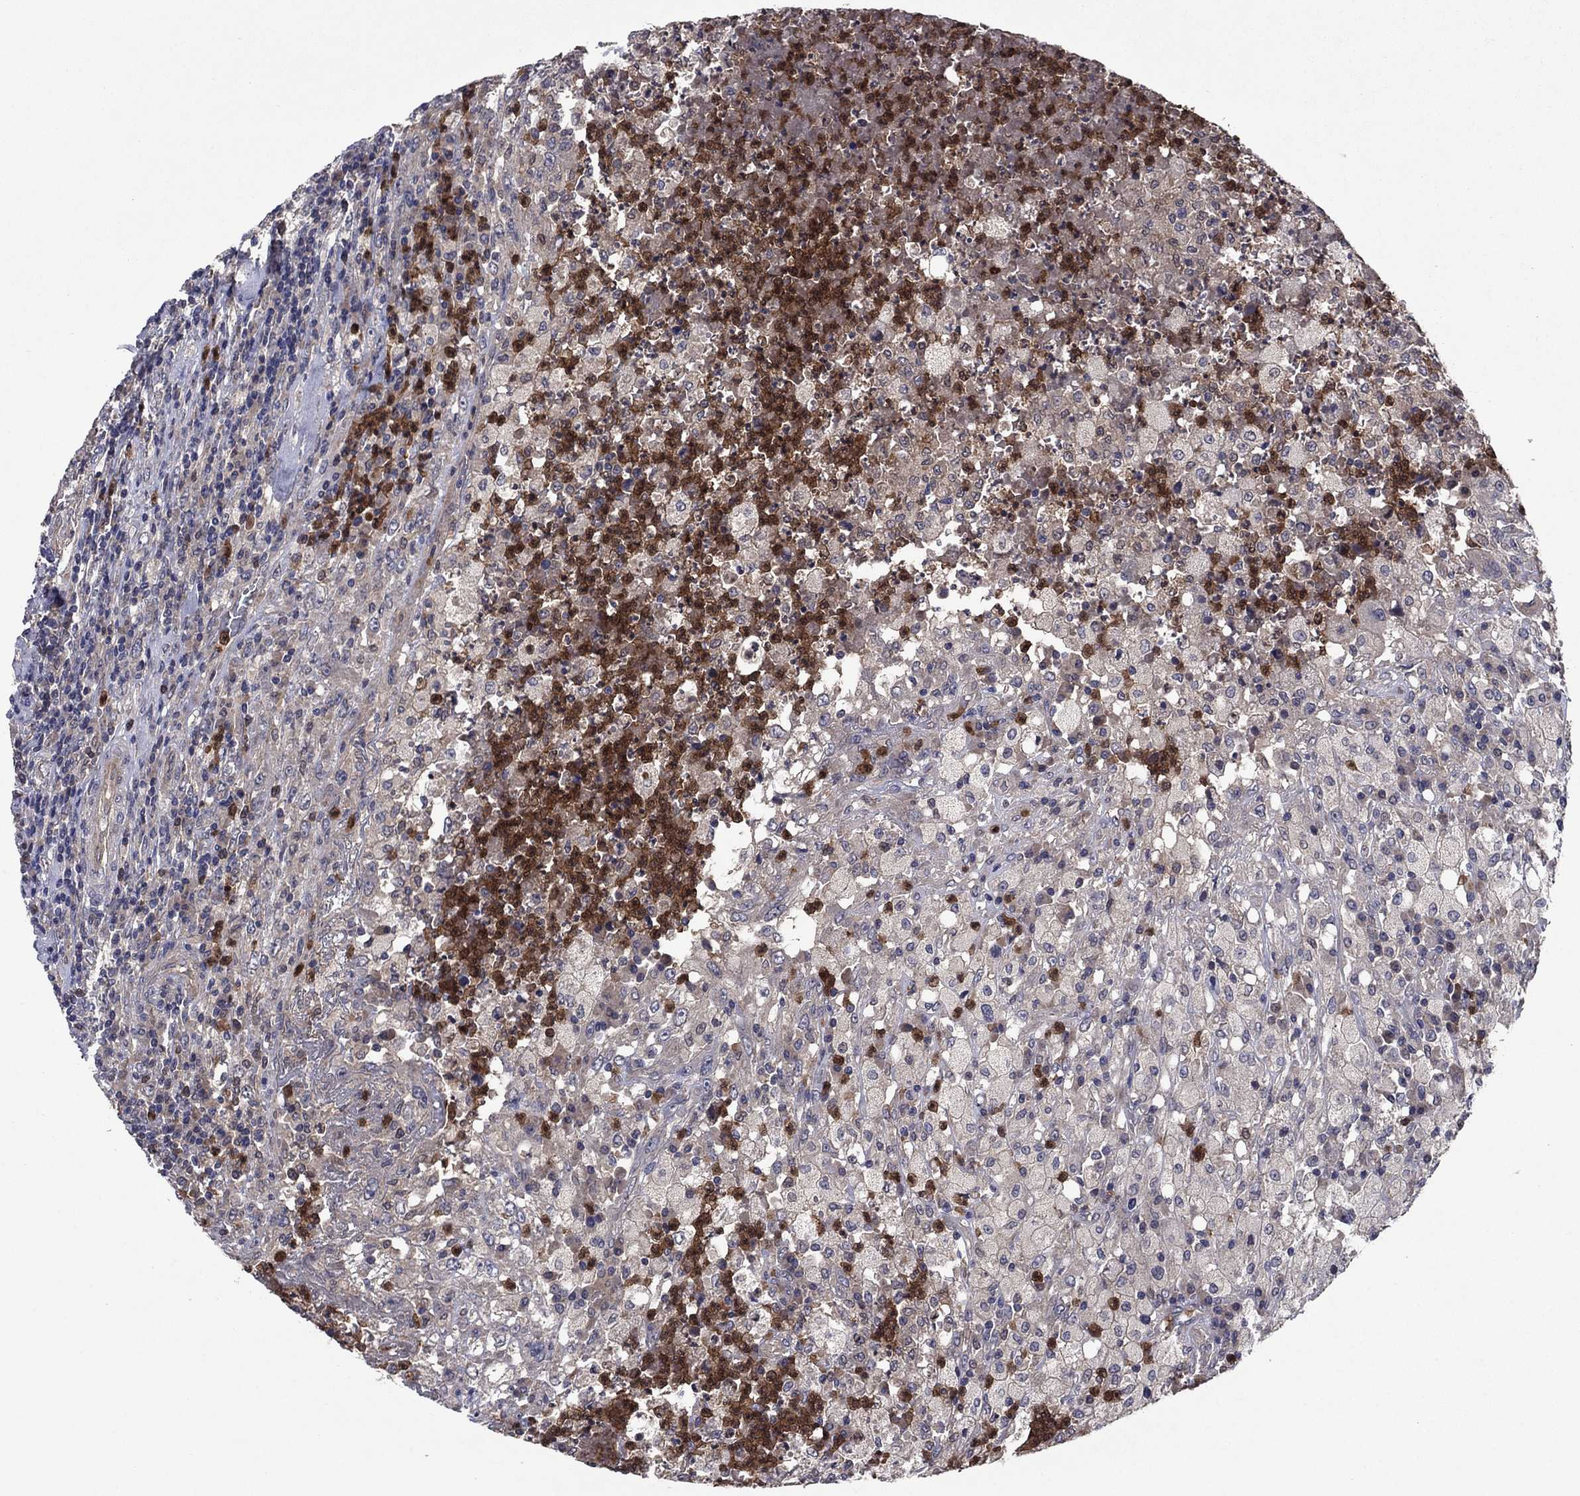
{"staining": {"intensity": "negative", "quantity": "none", "location": "none"}, "tissue": "testis cancer", "cell_type": "Tumor cells", "image_type": "cancer", "snomed": [{"axis": "morphology", "description": "Necrosis, NOS"}, {"axis": "morphology", "description": "Carcinoma, Embryonal, NOS"}, {"axis": "topography", "description": "Testis"}], "caption": "The immunohistochemistry (IHC) photomicrograph has no significant staining in tumor cells of testis cancer (embryonal carcinoma) tissue. (DAB (3,3'-diaminobenzidine) immunohistochemistry (IHC), high magnification).", "gene": "MSRB1", "patient": {"sex": "male", "age": 19}}